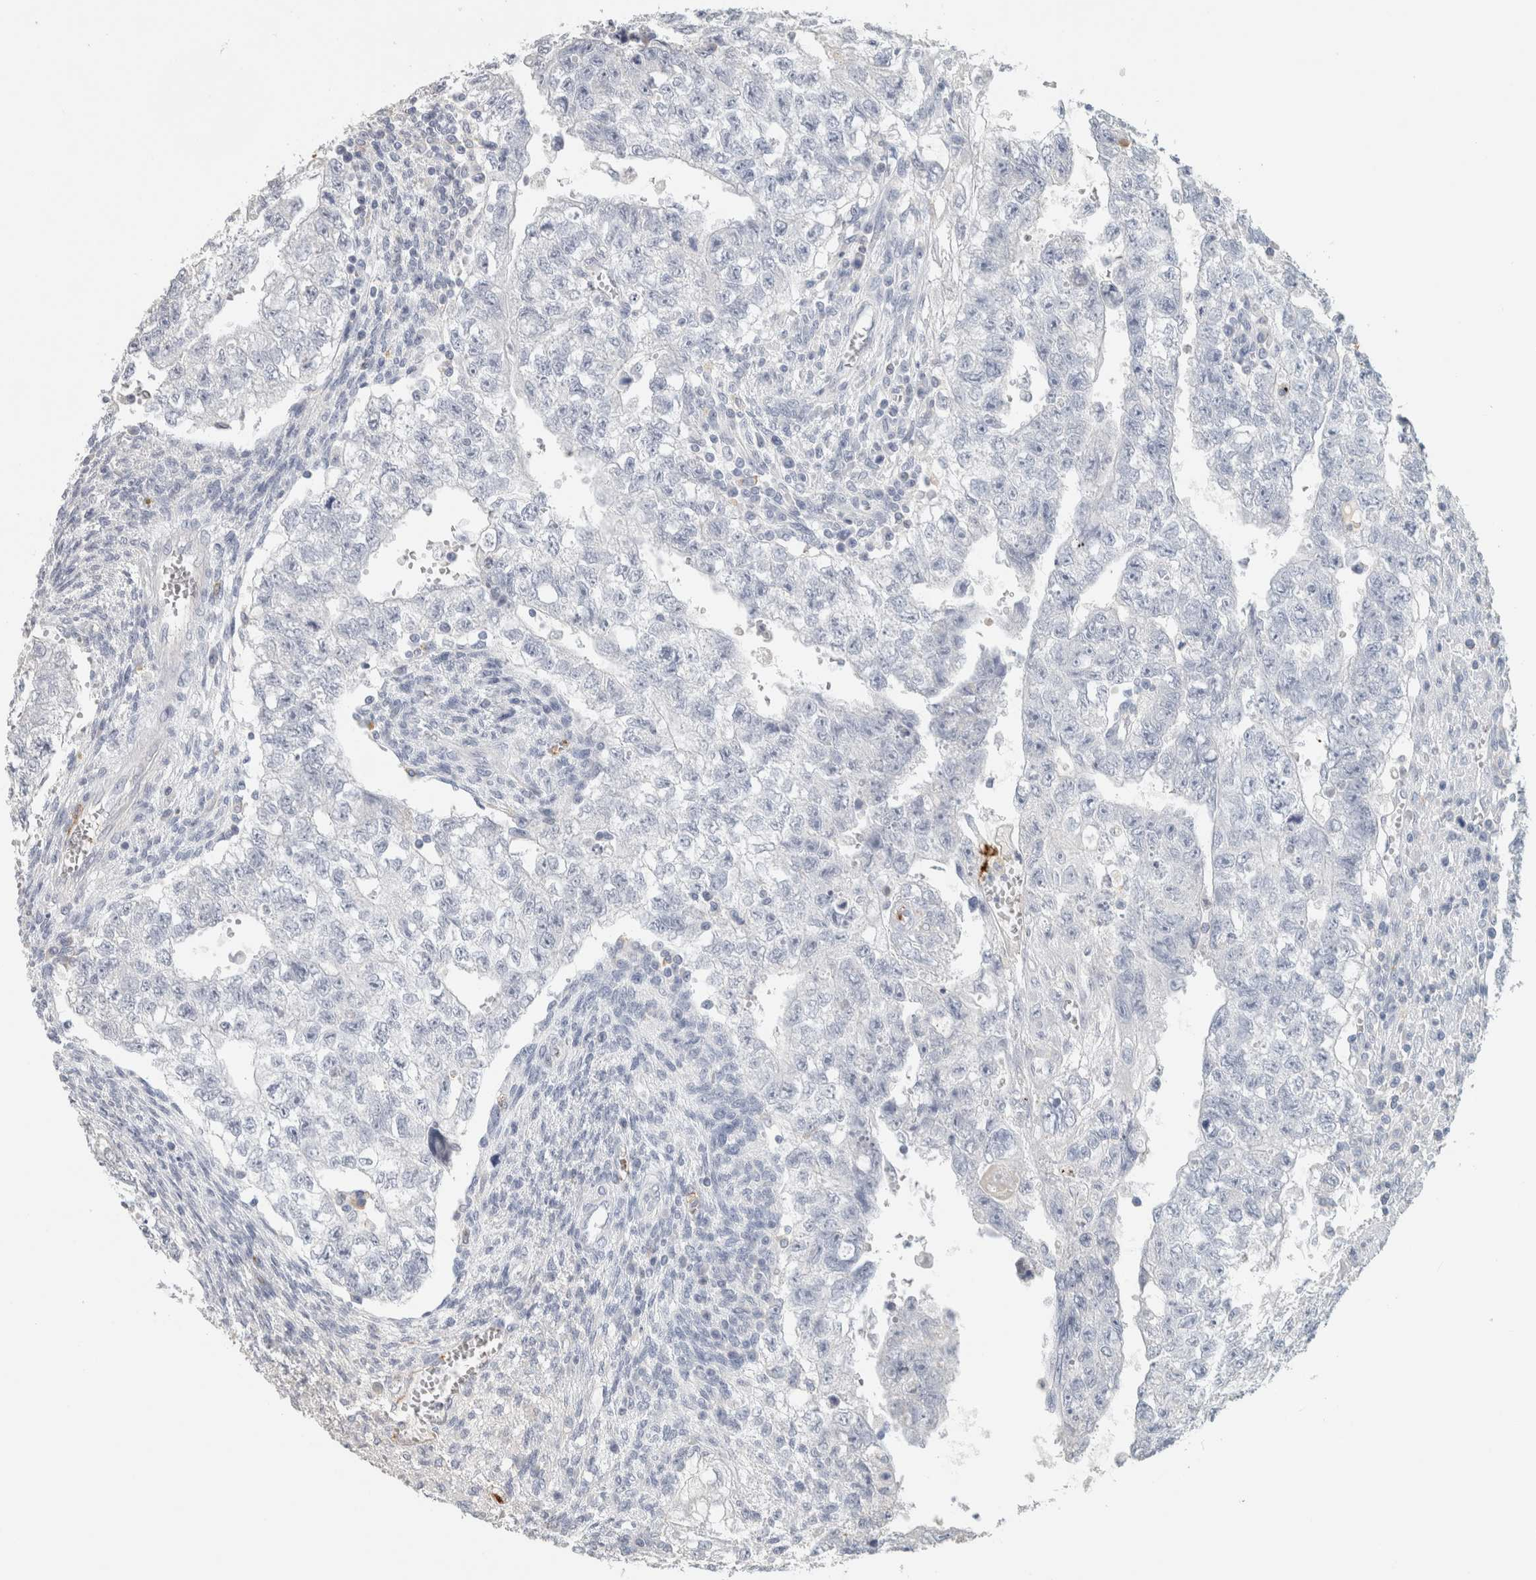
{"staining": {"intensity": "negative", "quantity": "none", "location": "none"}, "tissue": "testis cancer", "cell_type": "Tumor cells", "image_type": "cancer", "snomed": [{"axis": "morphology", "description": "Seminoma, NOS"}, {"axis": "morphology", "description": "Carcinoma, Embryonal, NOS"}, {"axis": "topography", "description": "Testis"}], "caption": "Immunohistochemistry photomicrograph of neoplastic tissue: human testis cancer (embryonal carcinoma) stained with DAB (3,3'-diaminobenzidine) demonstrates no significant protein staining in tumor cells.", "gene": "CD36", "patient": {"sex": "male", "age": 38}}